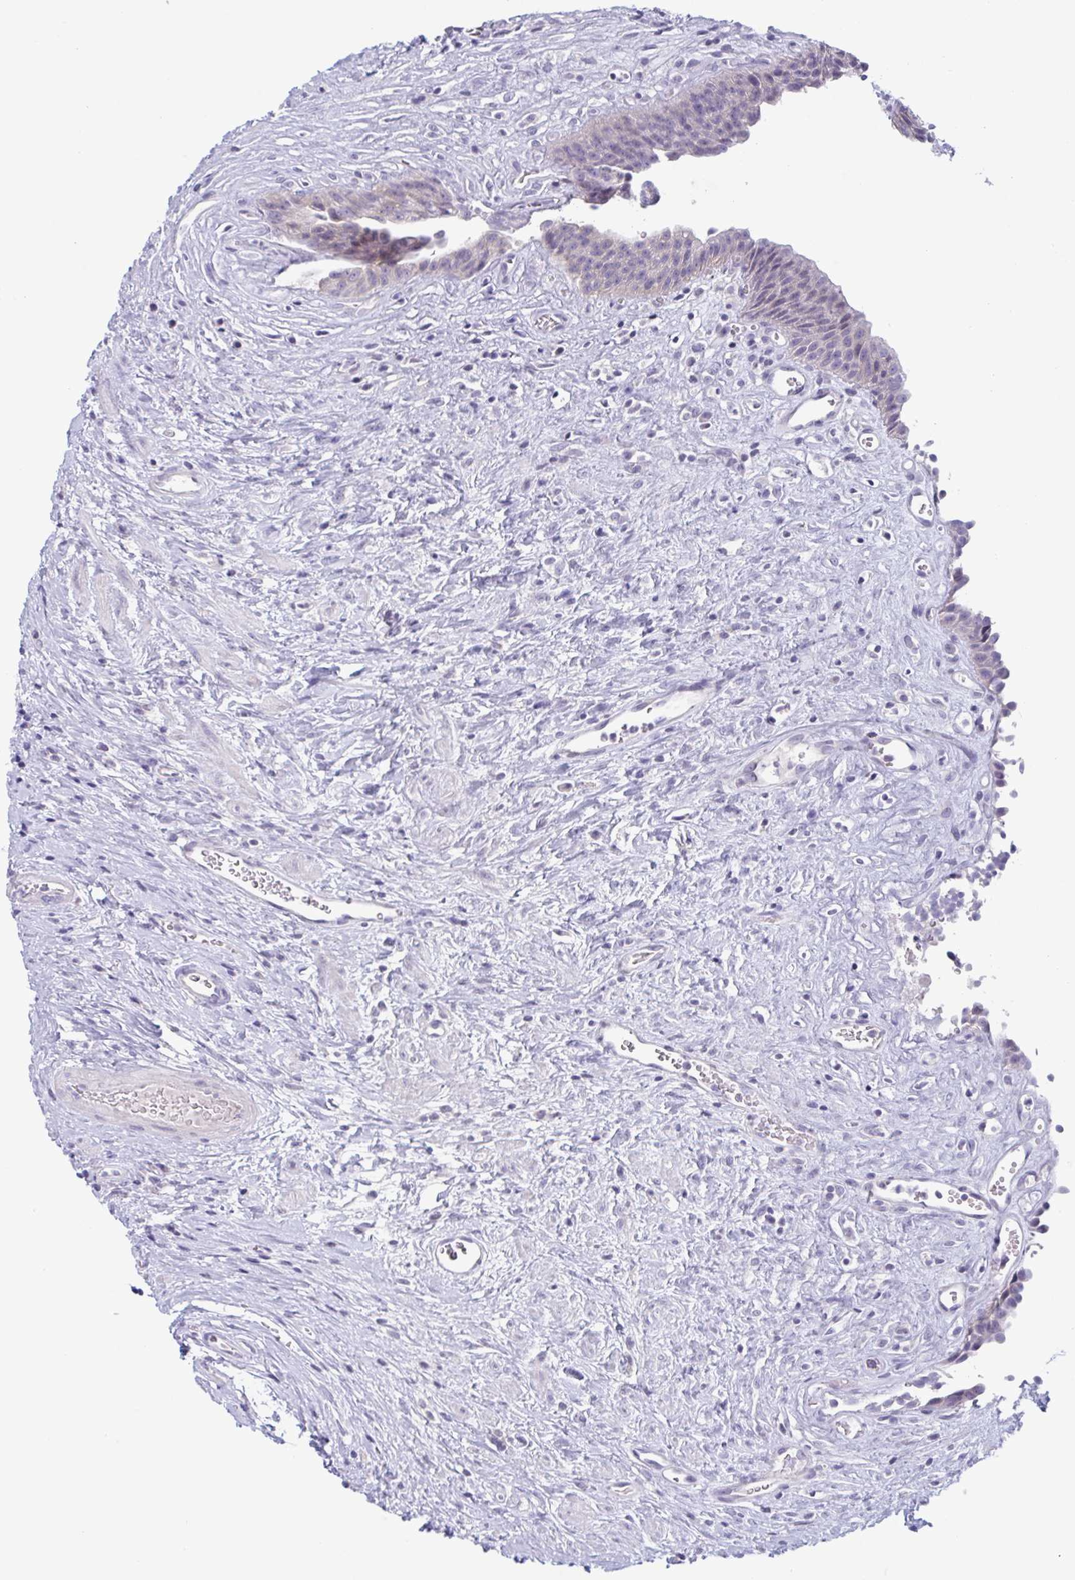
{"staining": {"intensity": "negative", "quantity": "none", "location": "none"}, "tissue": "urinary bladder", "cell_type": "Urothelial cells", "image_type": "normal", "snomed": [{"axis": "morphology", "description": "Normal tissue, NOS"}, {"axis": "topography", "description": "Urinary bladder"}], "caption": "Urothelial cells are negative for brown protein staining in unremarkable urinary bladder.", "gene": "NAA30", "patient": {"sex": "female", "age": 56}}